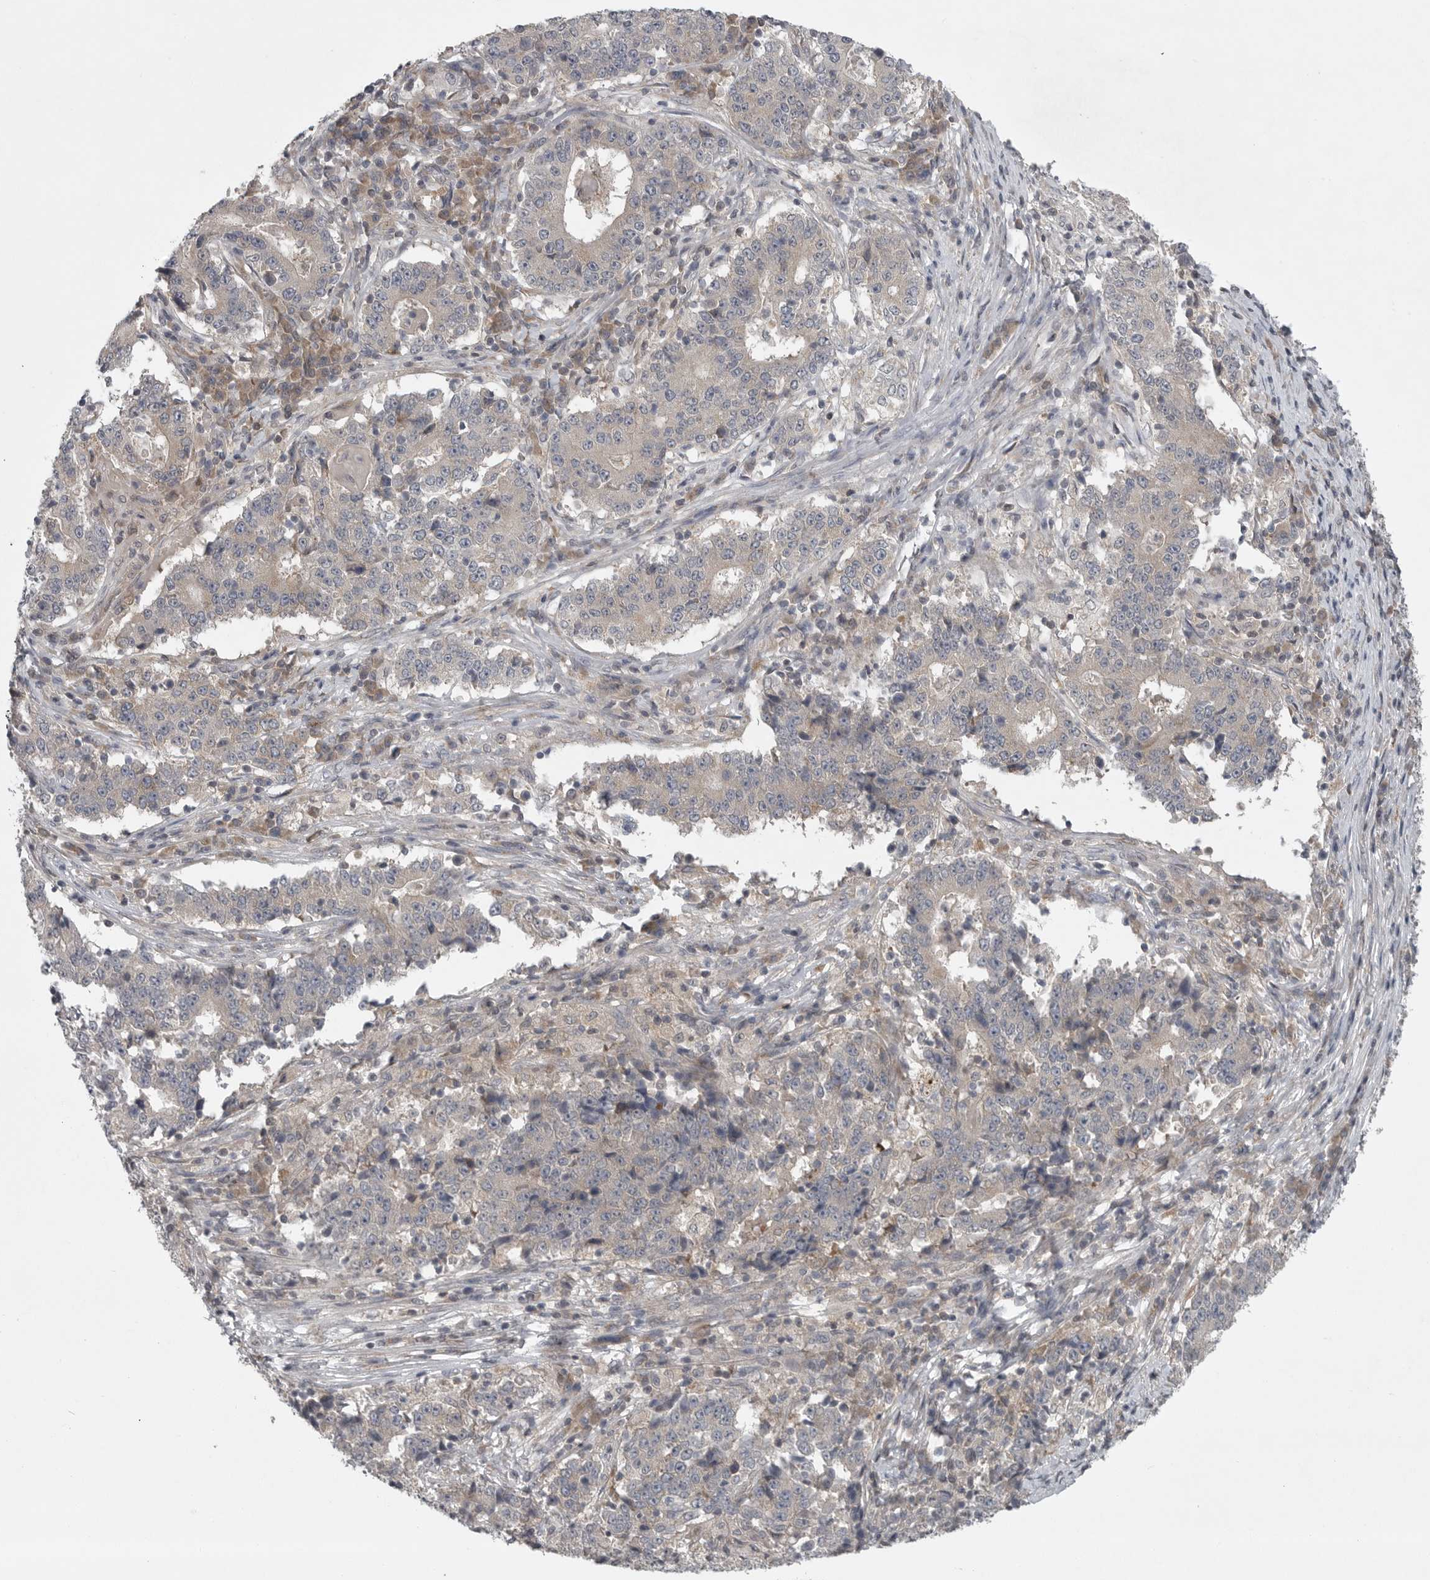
{"staining": {"intensity": "negative", "quantity": "none", "location": "none"}, "tissue": "stomach cancer", "cell_type": "Tumor cells", "image_type": "cancer", "snomed": [{"axis": "morphology", "description": "Adenocarcinoma, NOS"}, {"axis": "topography", "description": "Stomach"}], "caption": "Adenocarcinoma (stomach) was stained to show a protein in brown. There is no significant expression in tumor cells.", "gene": "PHF13", "patient": {"sex": "male", "age": 59}}